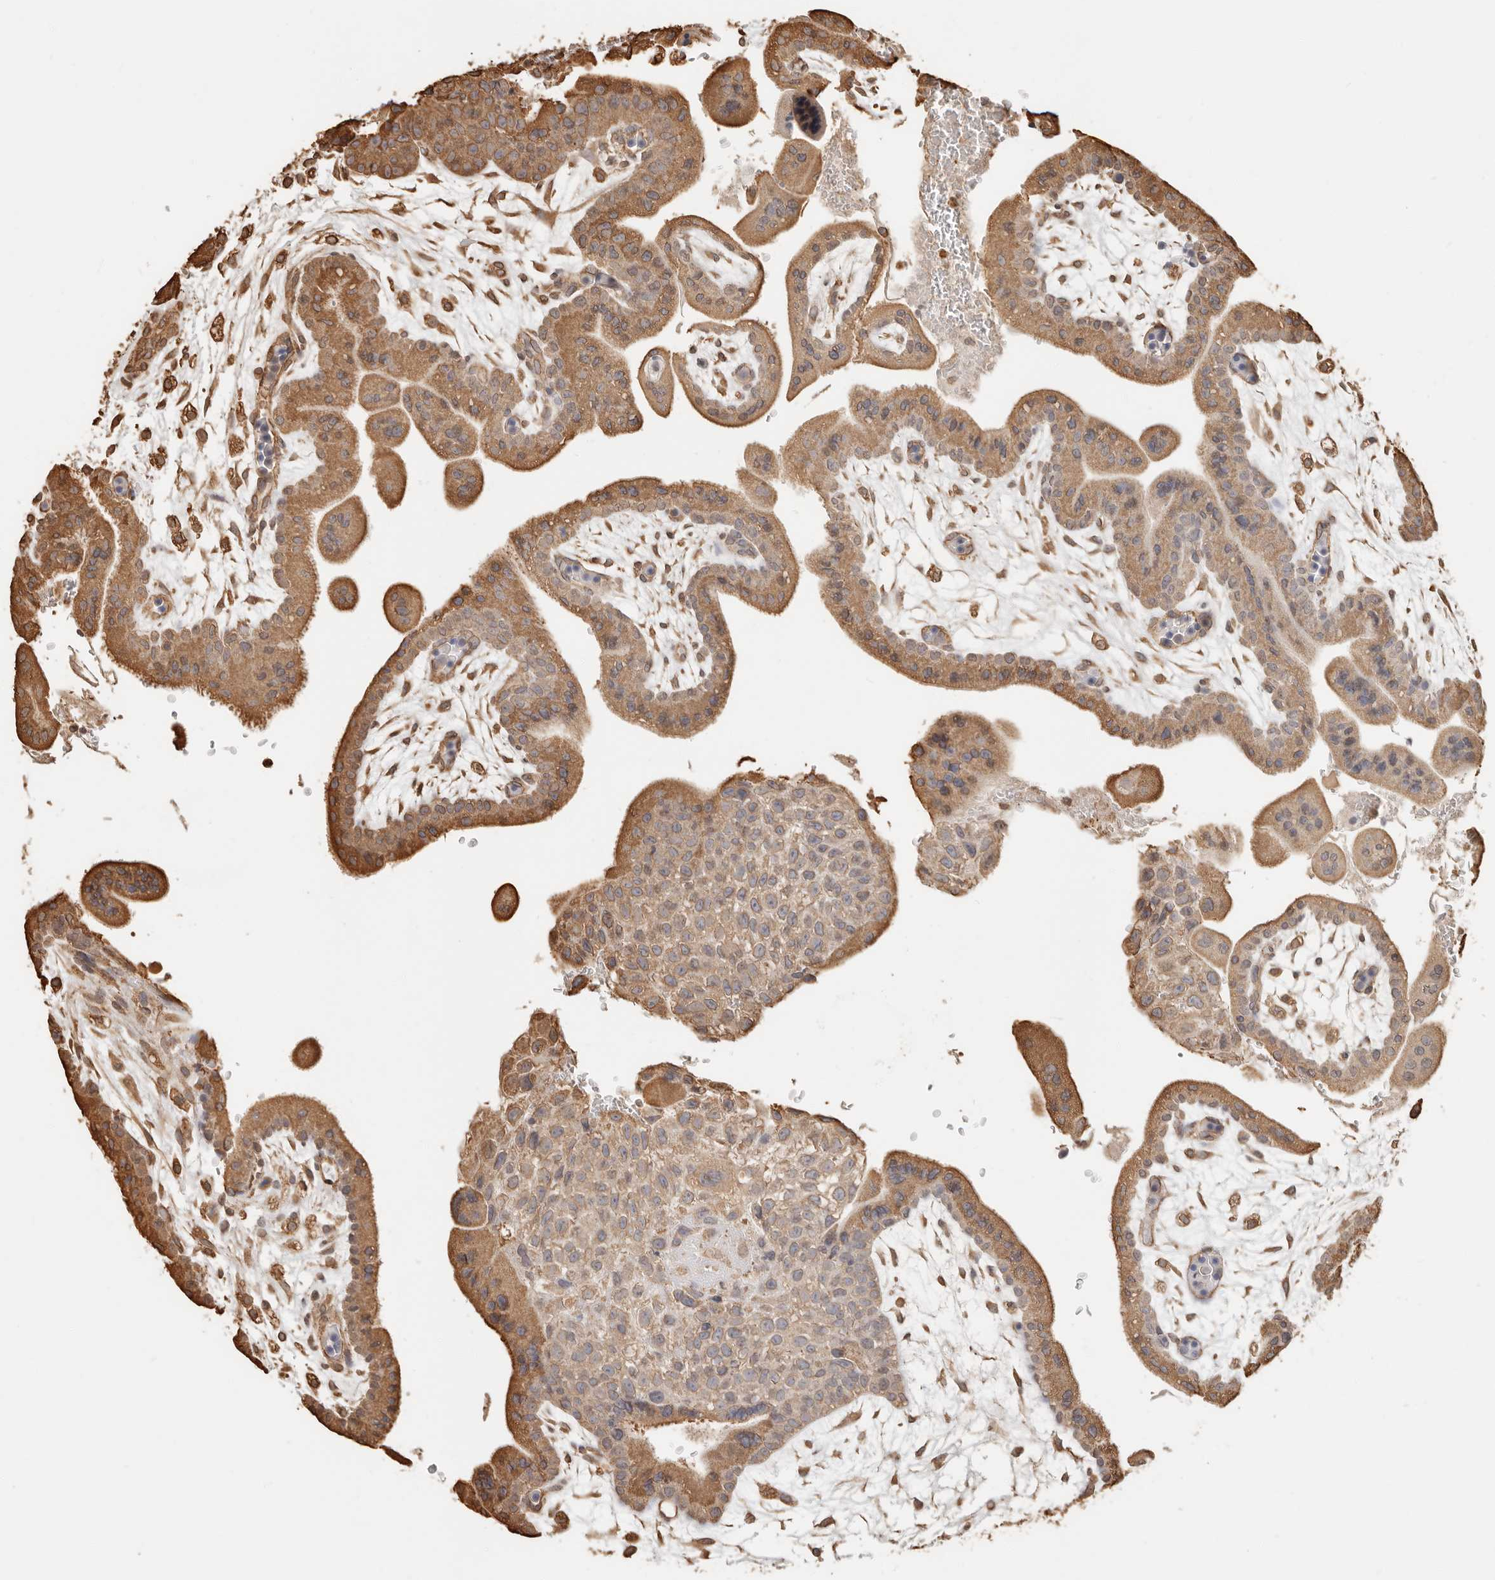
{"staining": {"intensity": "moderate", "quantity": ">75%", "location": "cytoplasmic/membranous"}, "tissue": "placenta", "cell_type": "Trophoblastic cells", "image_type": "normal", "snomed": [{"axis": "morphology", "description": "Normal tissue, NOS"}, {"axis": "topography", "description": "Placenta"}], "caption": "Immunohistochemical staining of unremarkable human placenta shows moderate cytoplasmic/membranous protein positivity in approximately >75% of trophoblastic cells.", "gene": "ARHGEF10L", "patient": {"sex": "female", "age": 35}}